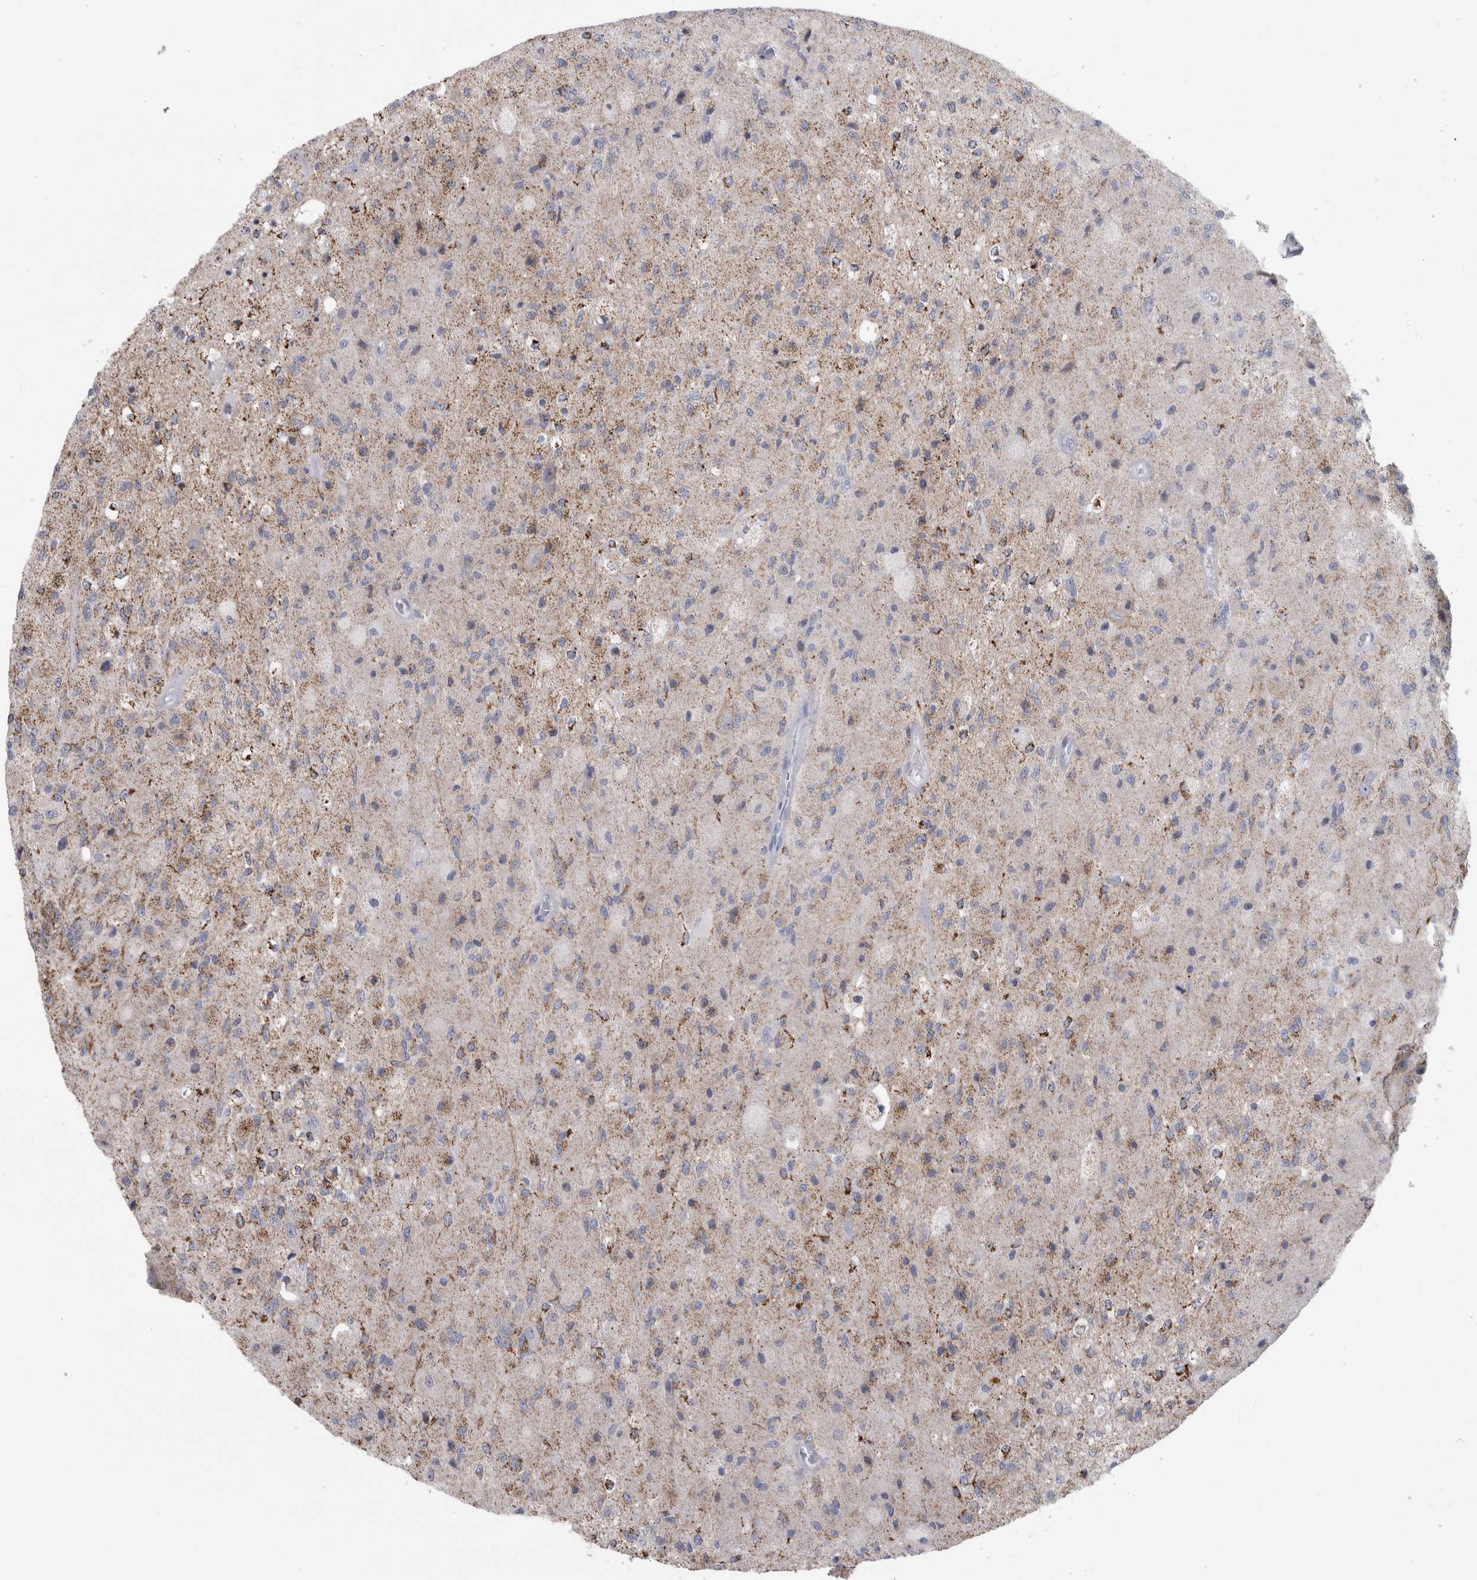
{"staining": {"intensity": "weak", "quantity": "25%-75%", "location": "cytoplasmic/membranous"}, "tissue": "glioma", "cell_type": "Tumor cells", "image_type": "cancer", "snomed": [{"axis": "morphology", "description": "Normal tissue, NOS"}, {"axis": "morphology", "description": "Glioma, malignant, High grade"}, {"axis": "topography", "description": "Cerebral cortex"}], "caption": "Immunohistochemistry (IHC) of human malignant glioma (high-grade) shows low levels of weak cytoplasmic/membranous expression in about 25%-75% of tumor cells.", "gene": "GATM", "patient": {"sex": "male", "age": 77}}